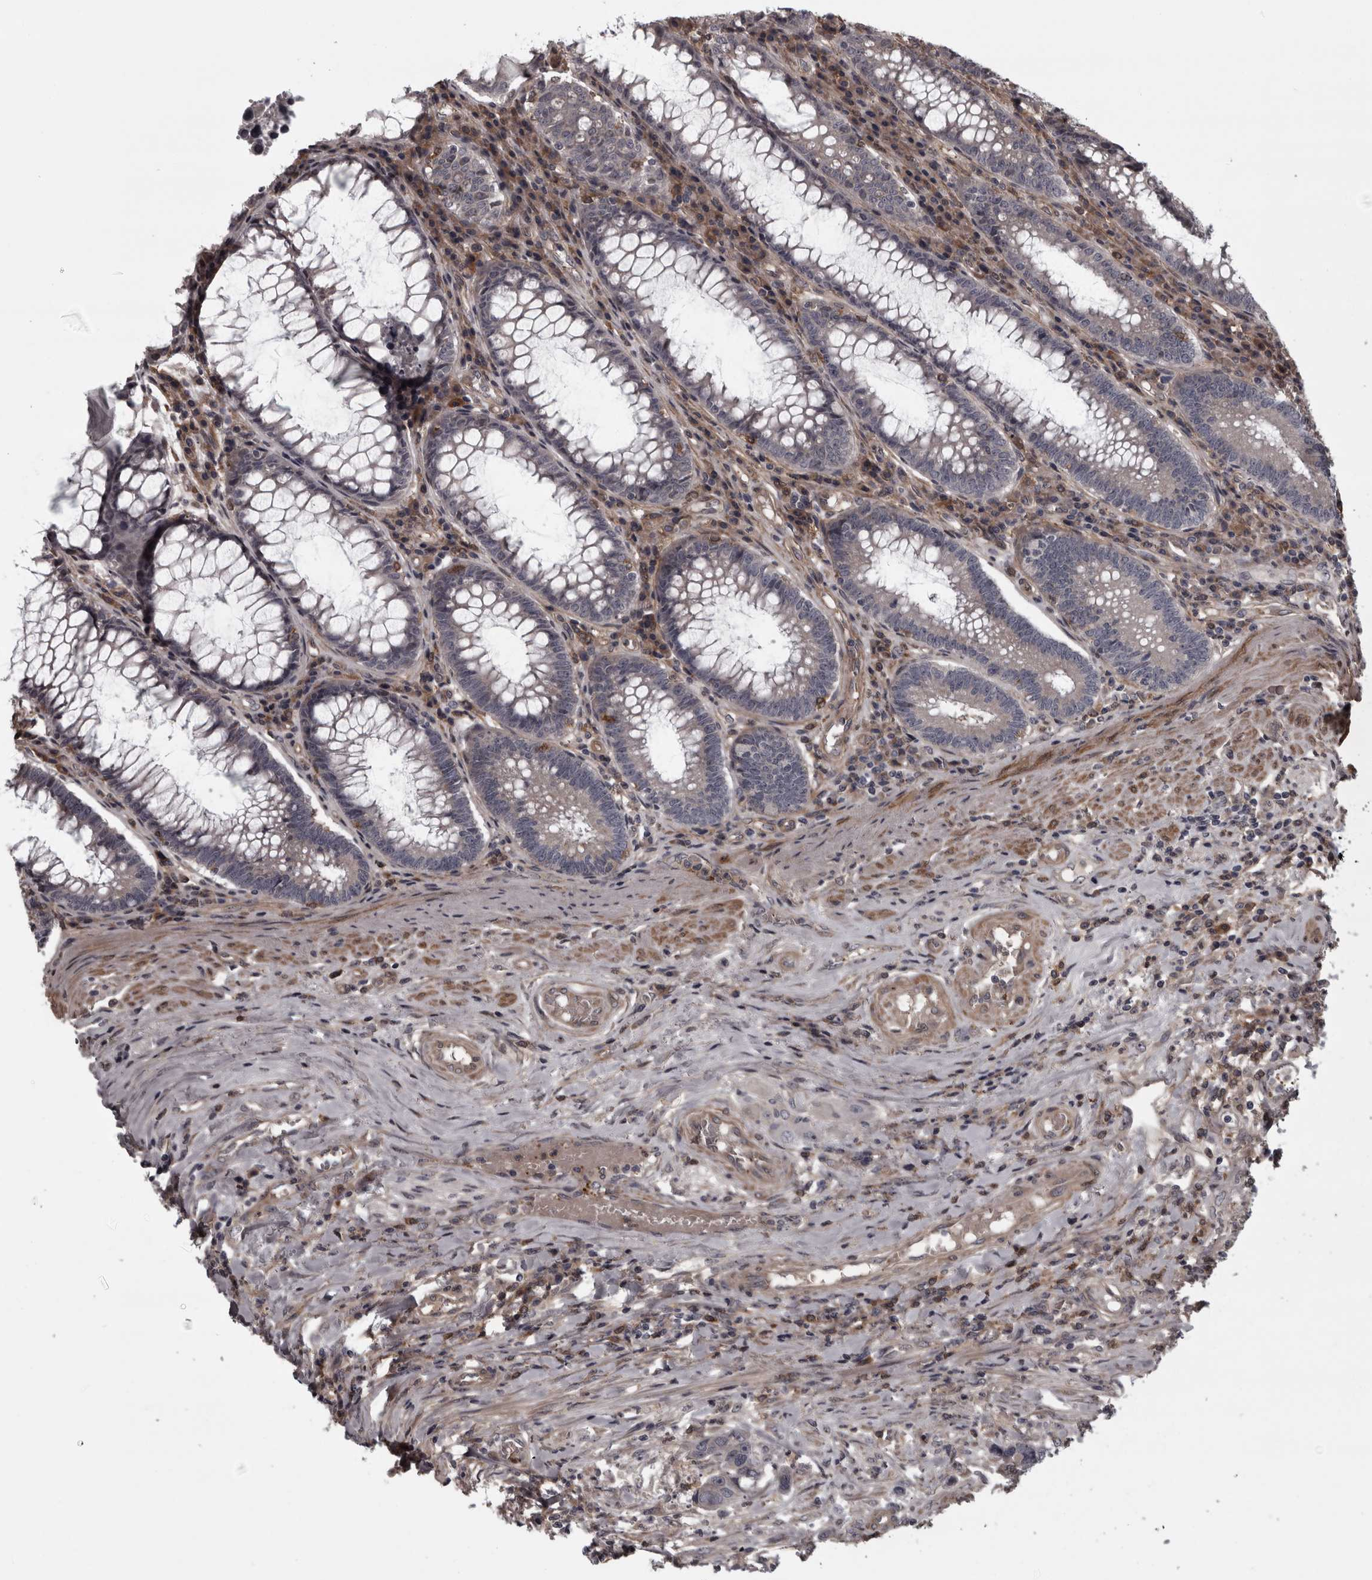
{"staining": {"intensity": "negative", "quantity": "none", "location": "none"}, "tissue": "colorectal cancer", "cell_type": "Tumor cells", "image_type": "cancer", "snomed": [{"axis": "morphology", "description": "Adenocarcinoma, NOS"}, {"axis": "topography", "description": "Rectum"}], "caption": "High power microscopy histopathology image of an IHC micrograph of colorectal cancer (adenocarcinoma), revealing no significant expression in tumor cells.", "gene": "RSU1", "patient": {"sex": "male", "age": 84}}